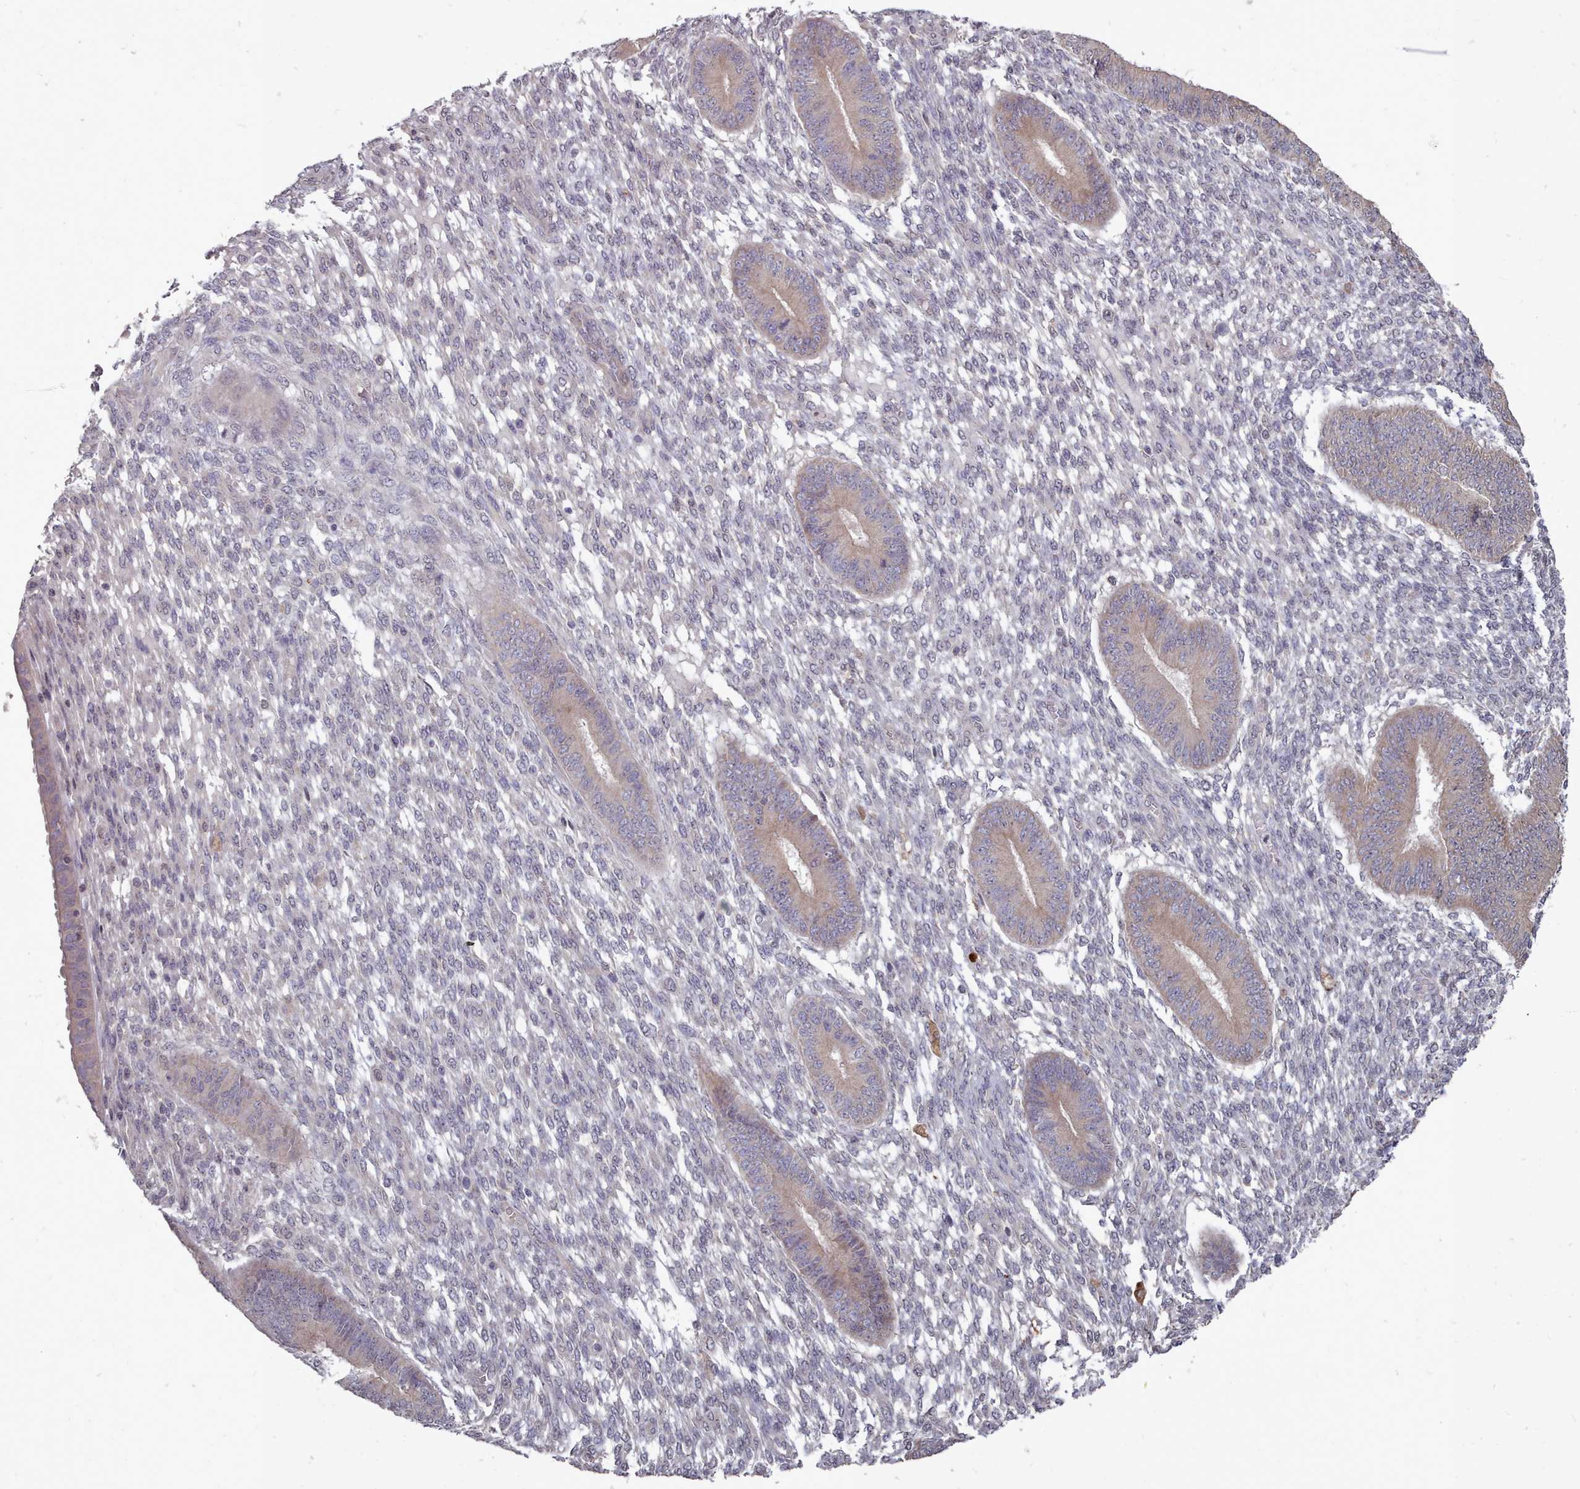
{"staining": {"intensity": "weak", "quantity": "<25%", "location": "cytoplasmic/membranous"}, "tissue": "endometrium", "cell_type": "Cells in endometrial stroma", "image_type": "normal", "snomed": [{"axis": "morphology", "description": "Normal tissue, NOS"}, {"axis": "topography", "description": "Endometrium"}], "caption": "Immunohistochemistry (IHC) micrograph of benign endometrium: human endometrium stained with DAB exhibits no significant protein positivity in cells in endometrial stroma.", "gene": "ACKR3", "patient": {"sex": "female", "age": 49}}